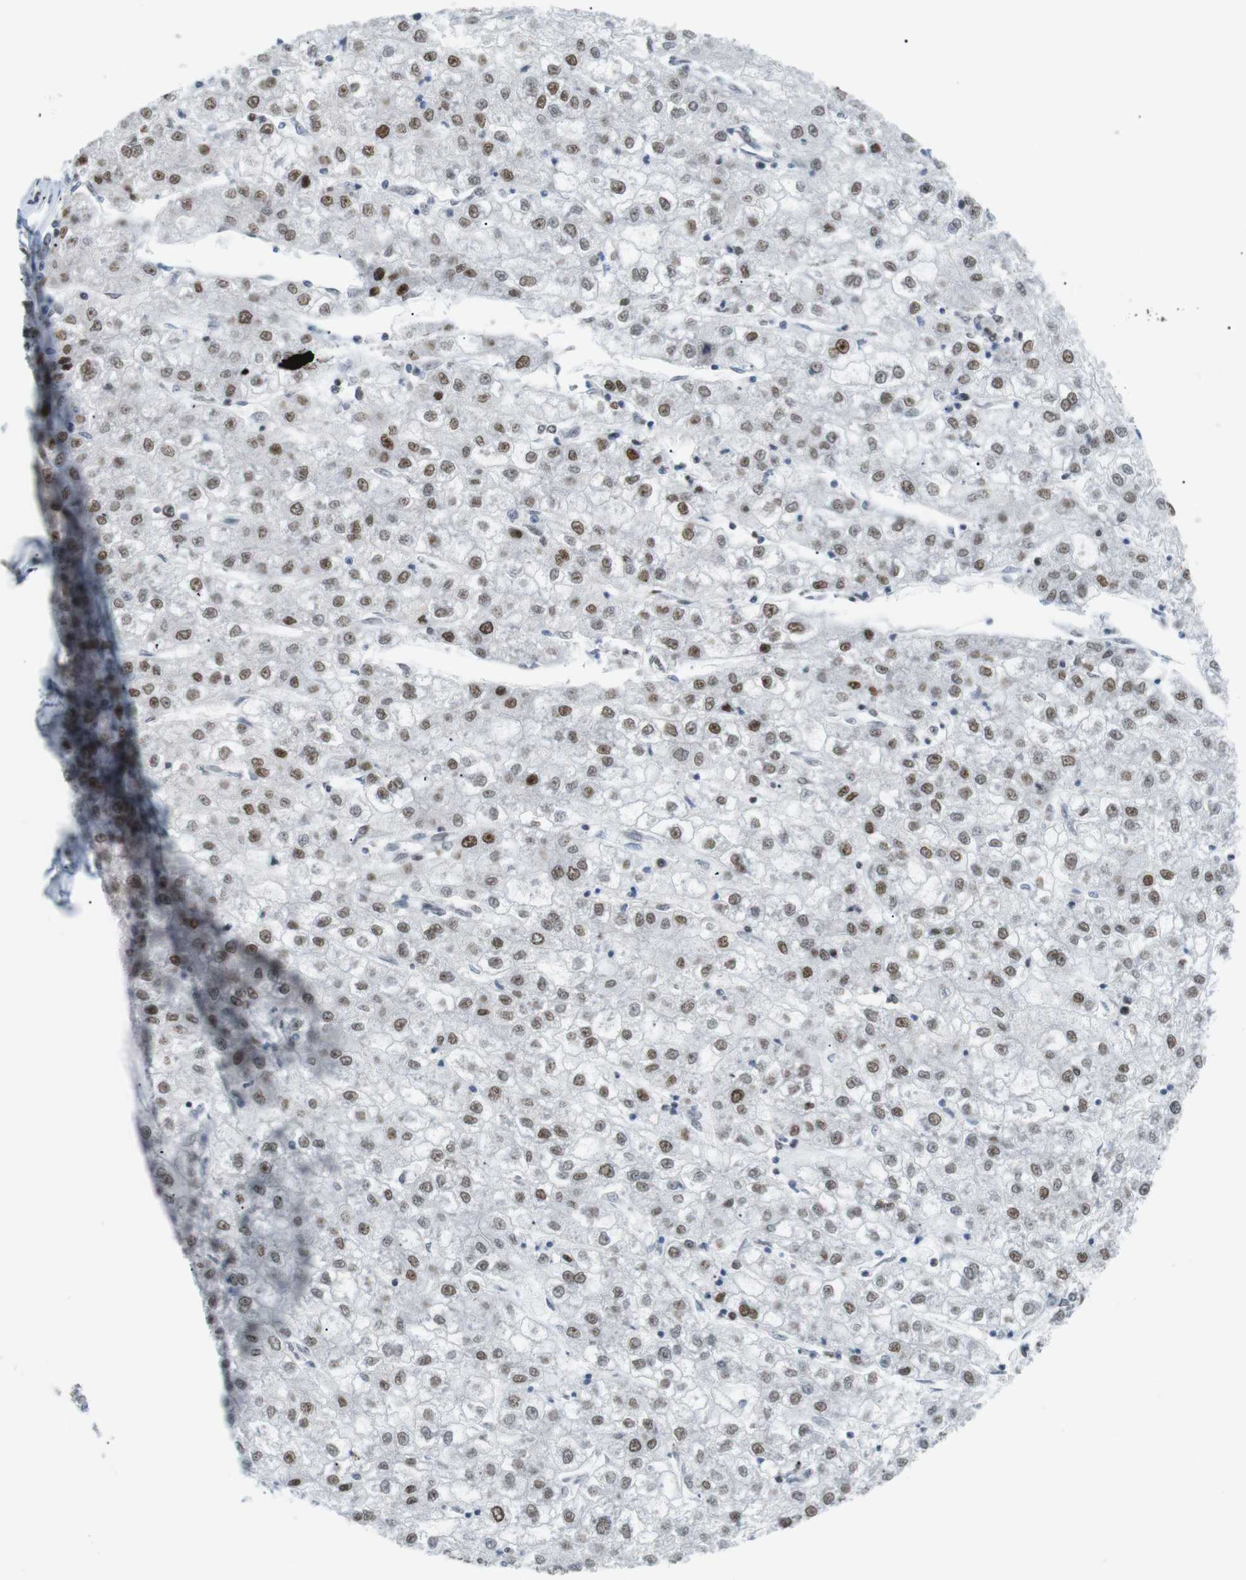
{"staining": {"intensity": "moderate", "quantity": ">75%", "location": "nuclear"}, "tissue": "liver cancer", "cell_type": "Tumor cells", "image_type": "cancer", "snomed": [{"axis": "morphology", "description": "Carcinoma, Hepatocellular, NOS"}, {"axis": "topography", "description": "Liver"}], "caption": "Immunohistochemistry histopathology image of neoplastic tissue: human liver cancer (hepatocellular carcinoma) stained using IHC exhibits medium levels of moderate protein expression localized specifically in the nuclear of tumor cells, appearing as a nuclear brown color.", "gene": "RIOX2", "patient": {"sex": "male", "age": 72}}